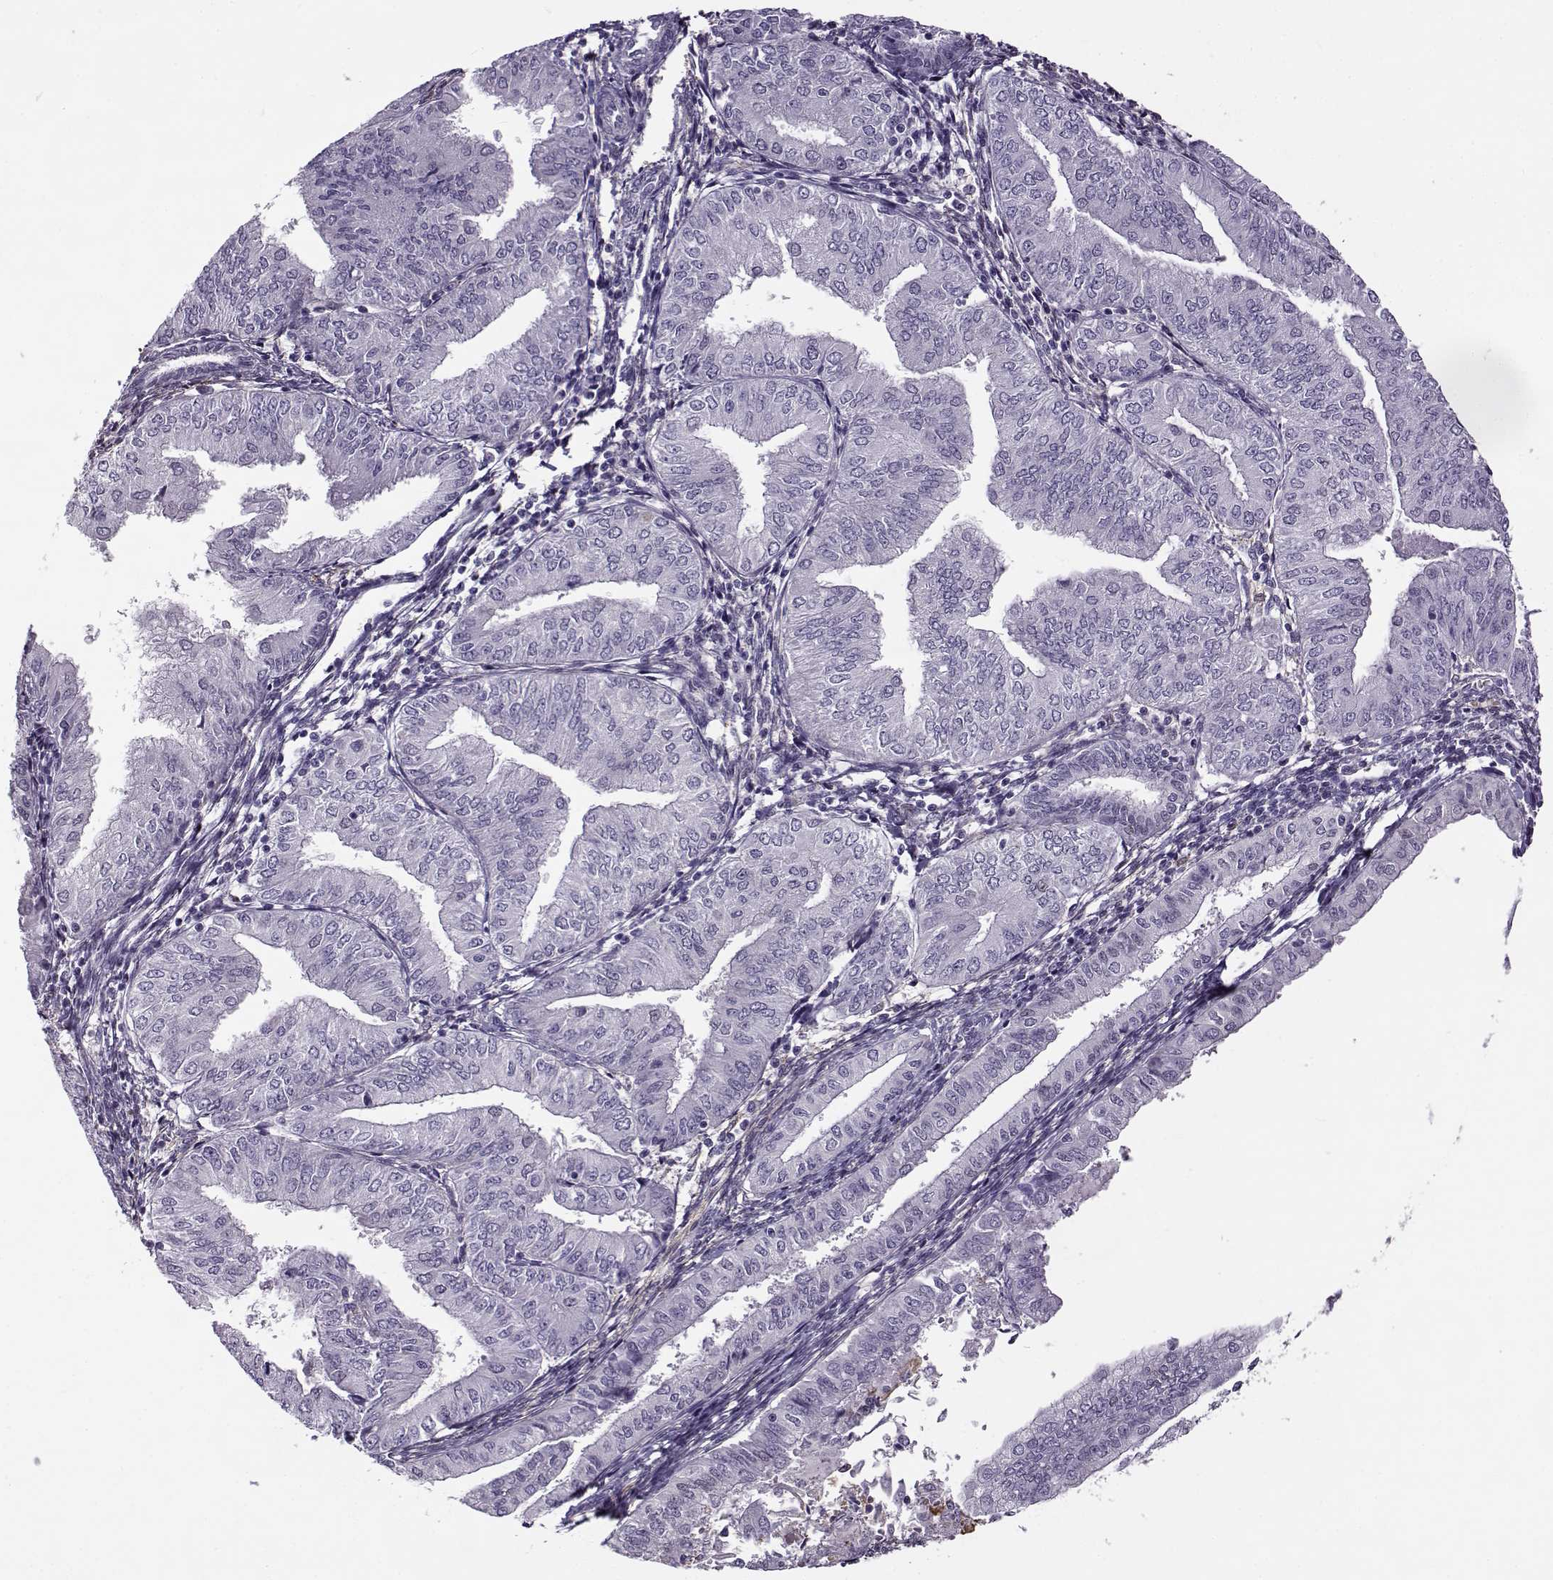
{"staining": {"intensity": "negative", "quantity": "none", "location": "none"}, "tissue": "endometrial cancer", "cell_type": "Tumor cells", "image_type": "cancer", "snomed": [{"axis": "morphology", "description": "Adenocarcinoma, NOS"}, {"axis": "topography", "description": "Endometrium"}], "caption": "High magnification brightfield microscopy of adenocarcinoma (endometrial) stained with DAB (brown) and counterstained with hematoxylin (blue): tumor cells show no significant staining.", "gene": "UCP3", "patient": {"sex": "female", "age": 53}}